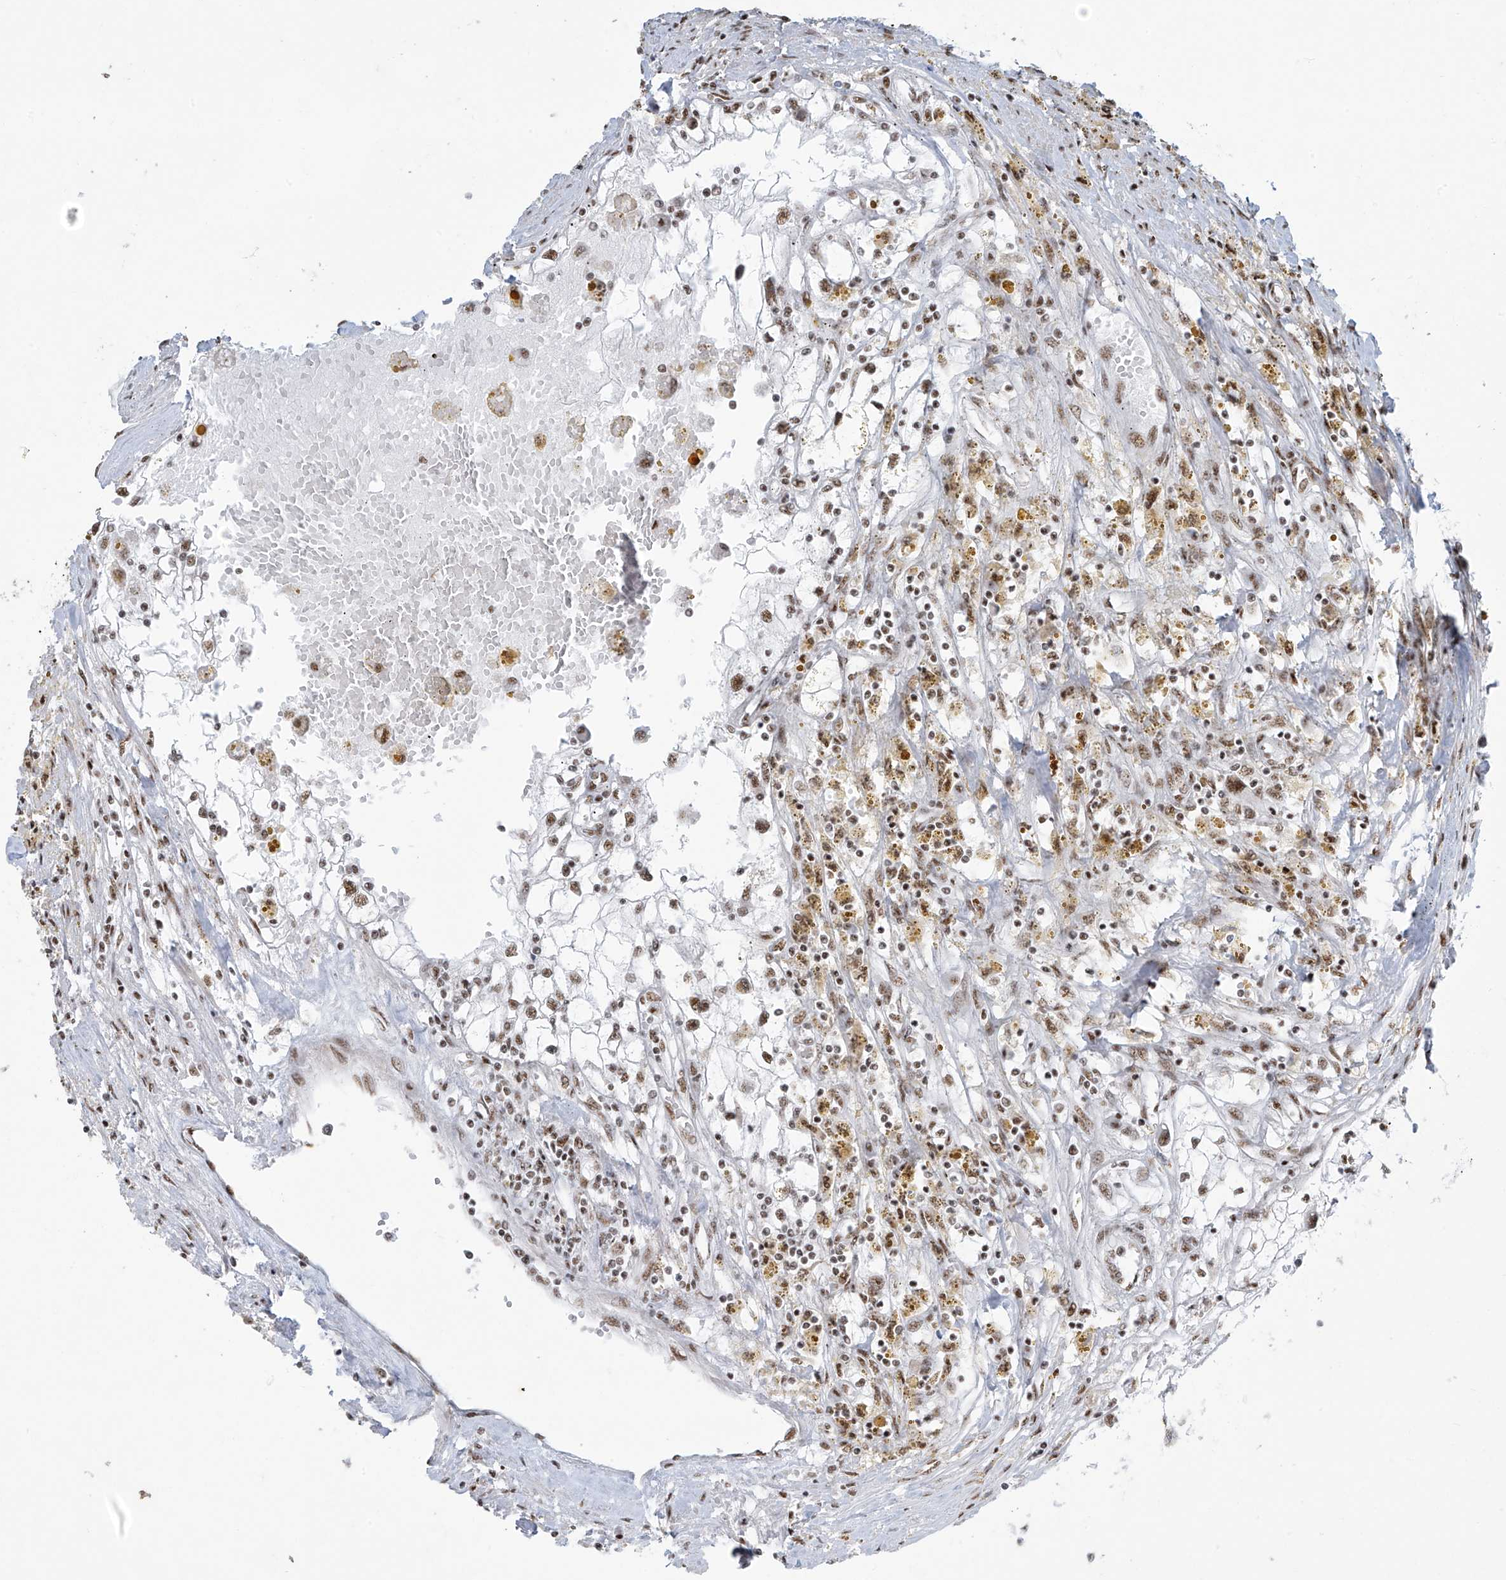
{"staining": {"intensity": "moderate", "quantity": "25%-75%", "location": "nuclear"}, "tissue": "renal cancer", "cell_type": "Tumor cells", "image_type": "cancer", "snomed": [{"axis": "morphology", "description": "Adenocarcinoma, NOS"}, {"axis": "topography", "description": "Kidney"}], "caption": "Renal cancer was stained to show a protein in brown. There is medium levels of moderate nuclear staining in about 25%-75% of tumor cells.", "gene": "MS4A6A", "patient": {"sex": "male", "age": 56}}